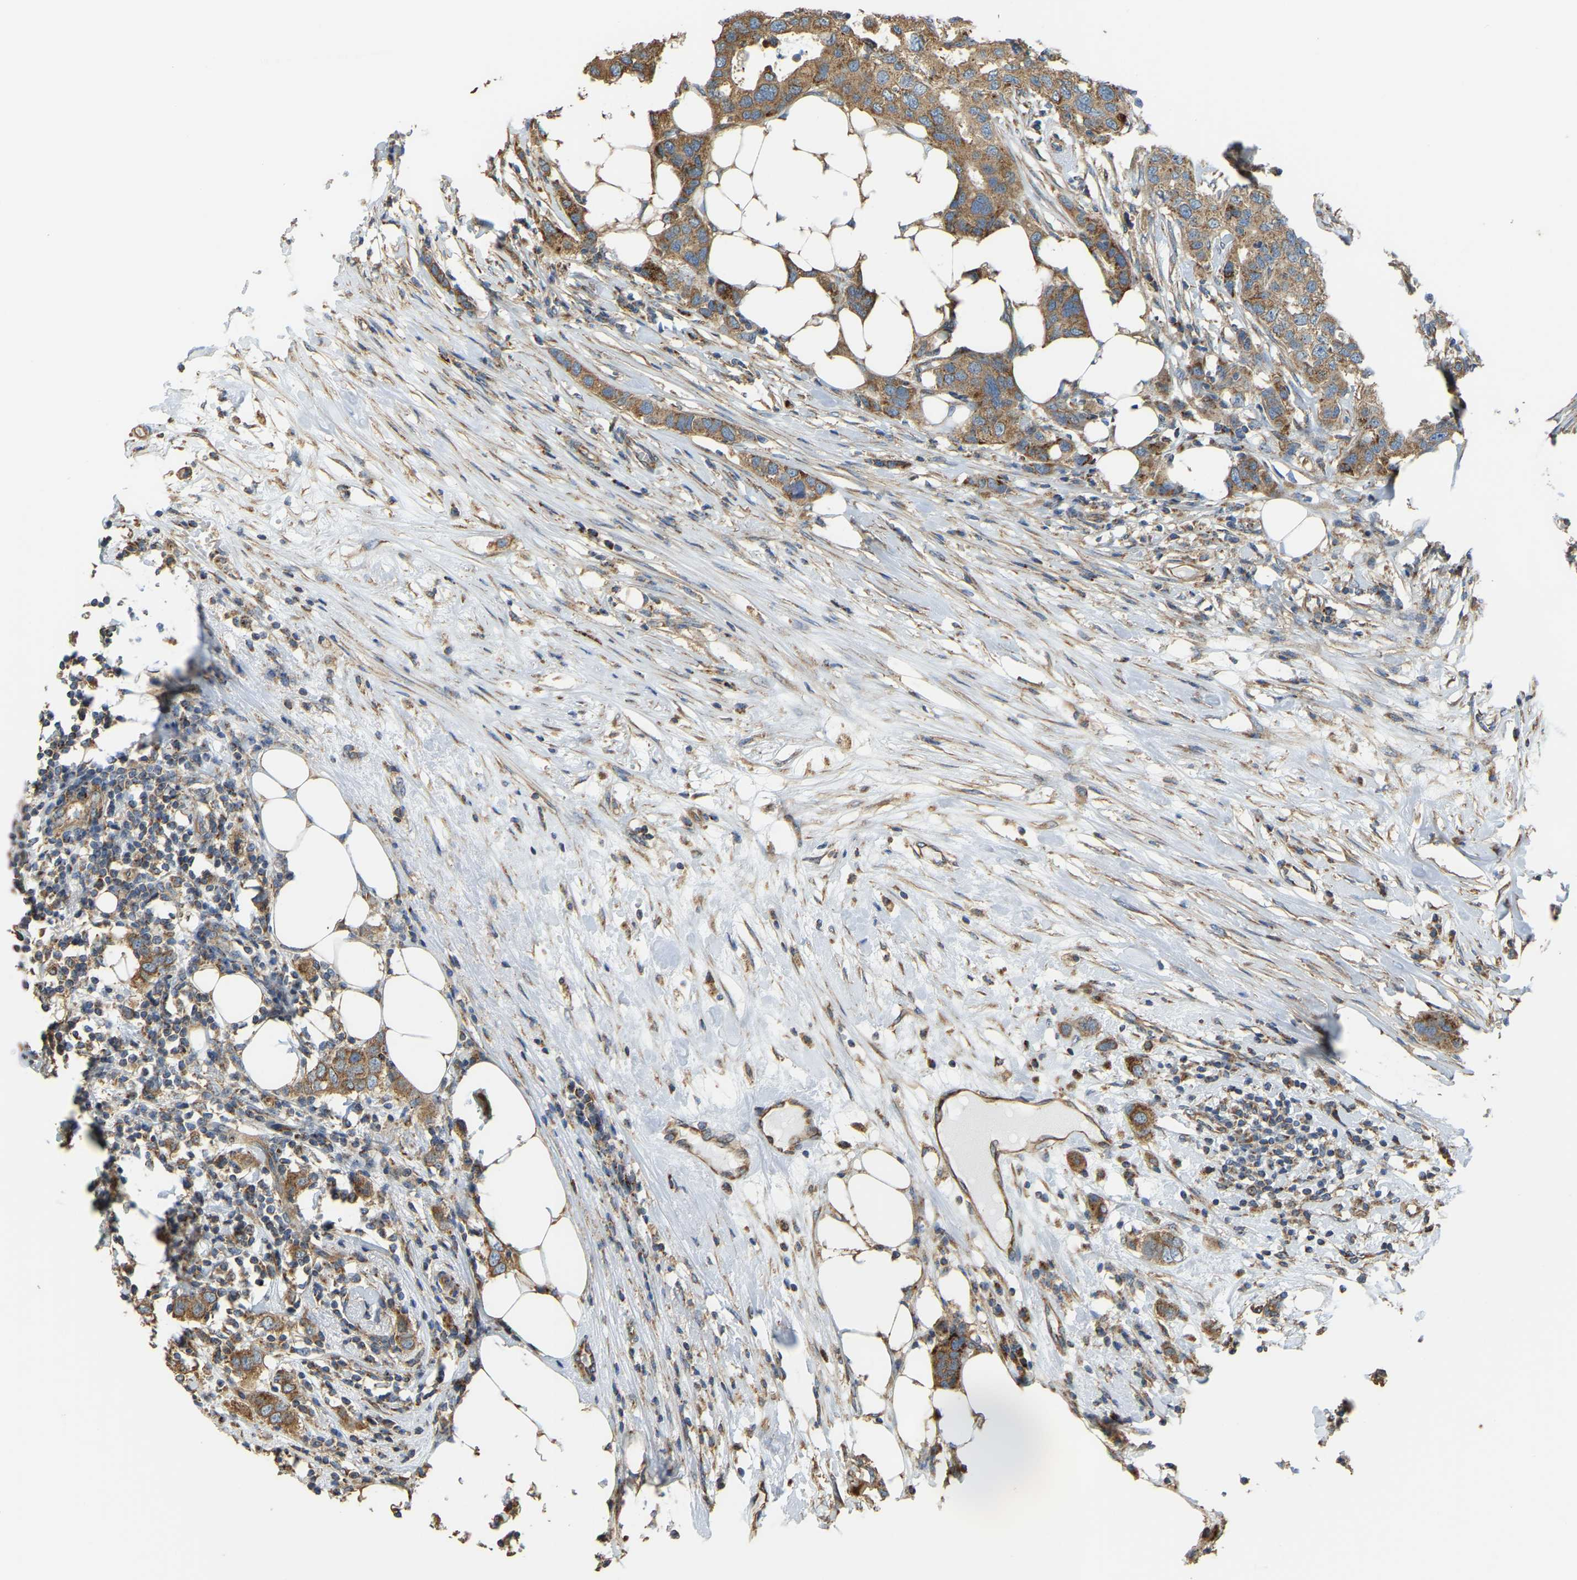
{"staining": {"intensity": "moderate", "quantity": ">75%", "location": "cytoplasmic/membranous"}, "tissue": "breast cancer", "cell_type": "Tumor cells", "image_type": "cancer", "snomed": [{"axis": "morphology", "description": "Duct carcinoma"}, {"axis": "topography", "description": "Breast"}], "caption": "IHC of human breast cancer exhibits medium levels of moderate cytoplasmic/membranous staining in about >75% of tumor cells. (DAB IHC, brown staining for protein, blue staining for nuclei).", "gene": "PSMD7", "patient": {"sex": "female", "age": 50}}